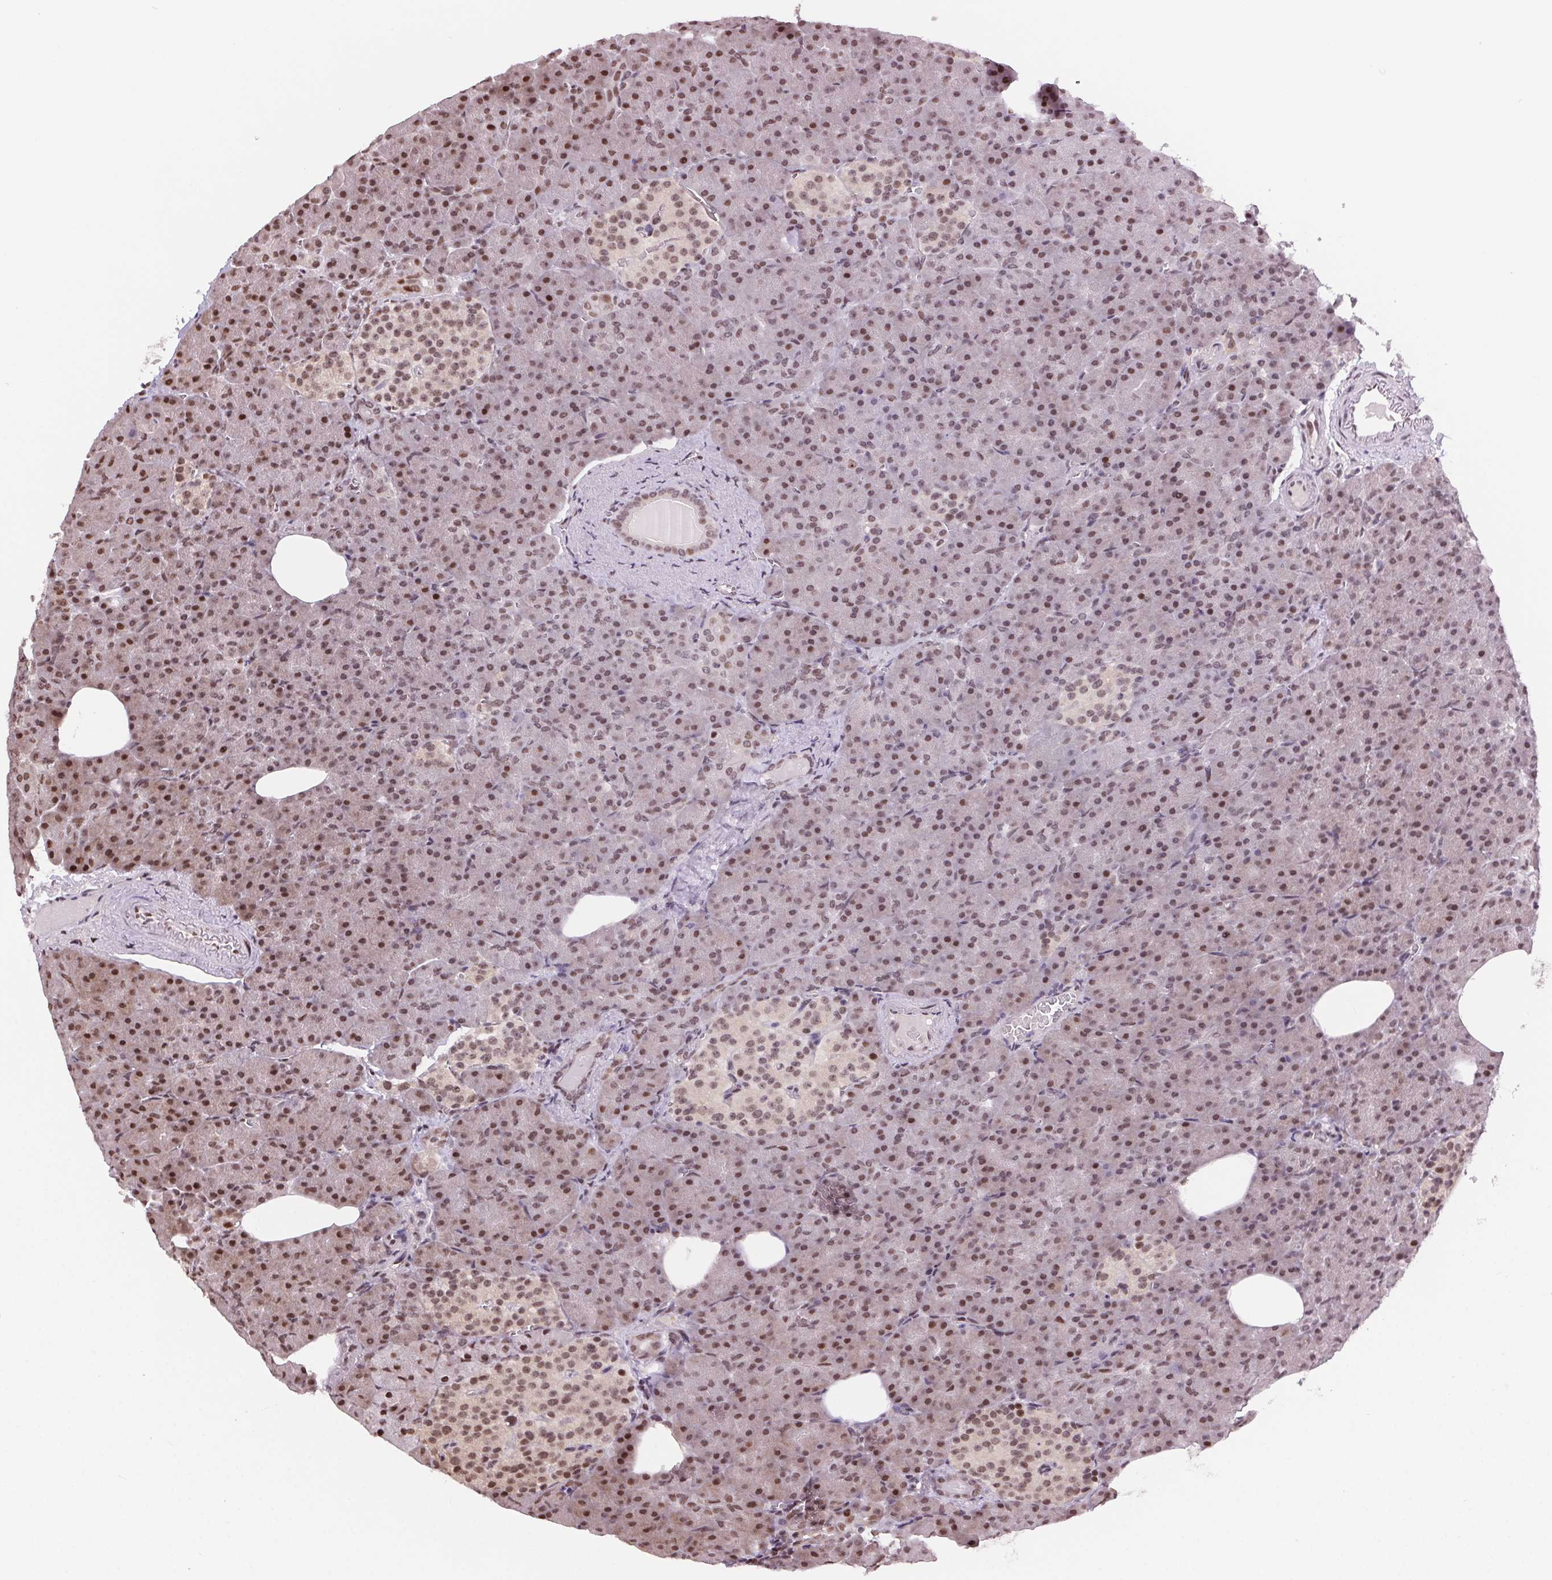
{"staining": {"intensity": "moderate", "quantity": "25%-75%", "location": "nuclear"}, "tissue": "pancreas", "cell_type": "Exocrine glandular cells", "image_type": "normal", "snomed": [{"axis": "morphology", "description": "Normal tissue, NOS"}, {"axis": "topography", "description": "Pancreas"}], "caption": "Immunohistochemistry (IHC) image of normal human pancreas stained for a protein (brown), which shows medium levels of moderate nuclear expression in about 25%-75% of exocrine glandular cells.", "gene": "RAD23A", "patient": {"sex": "female", "age": 74}}